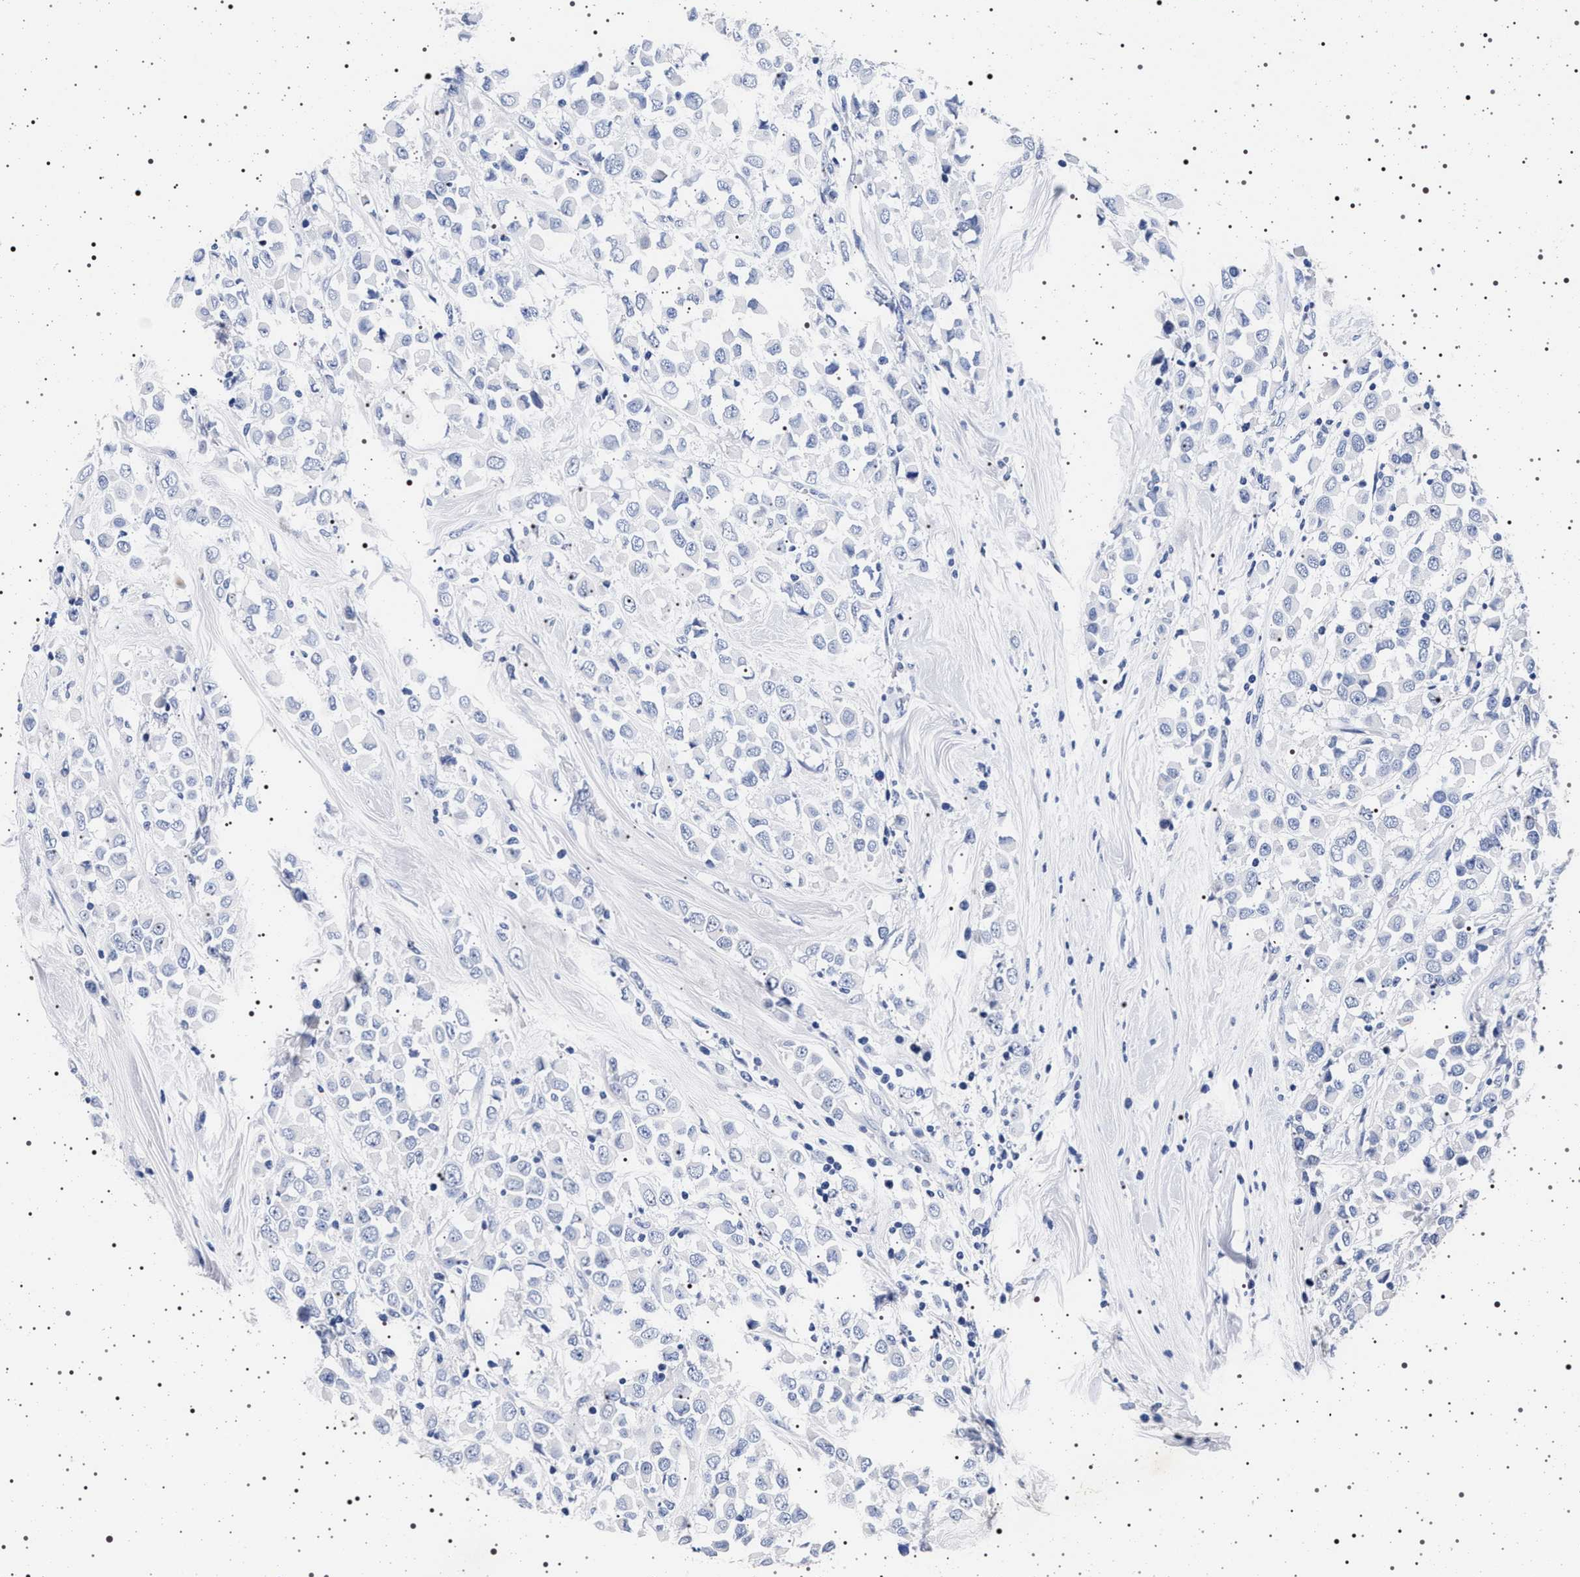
{"staining": {"intensity": "negative", "quantity": "none", "location": "none"}, "tissue": "breast cancer", "cell_type": "Tumor cells", "image_type": "cancer", "snomed": [{"axis": "morphology", "description": "Duct carcinoma"}, {"axis": "topography", "description": "Breast"}], "caption": "A histopathology image of human breast invasive ductal carcinoma is negative for staining in tumor cells. (Stains: DAB immunohistochemistry with hematoxylin counter stain, Microscopy: brightfield microscopy at high magnification).", "gene": "MAPK10", "patient": {"sex": "female", "age": 61}}